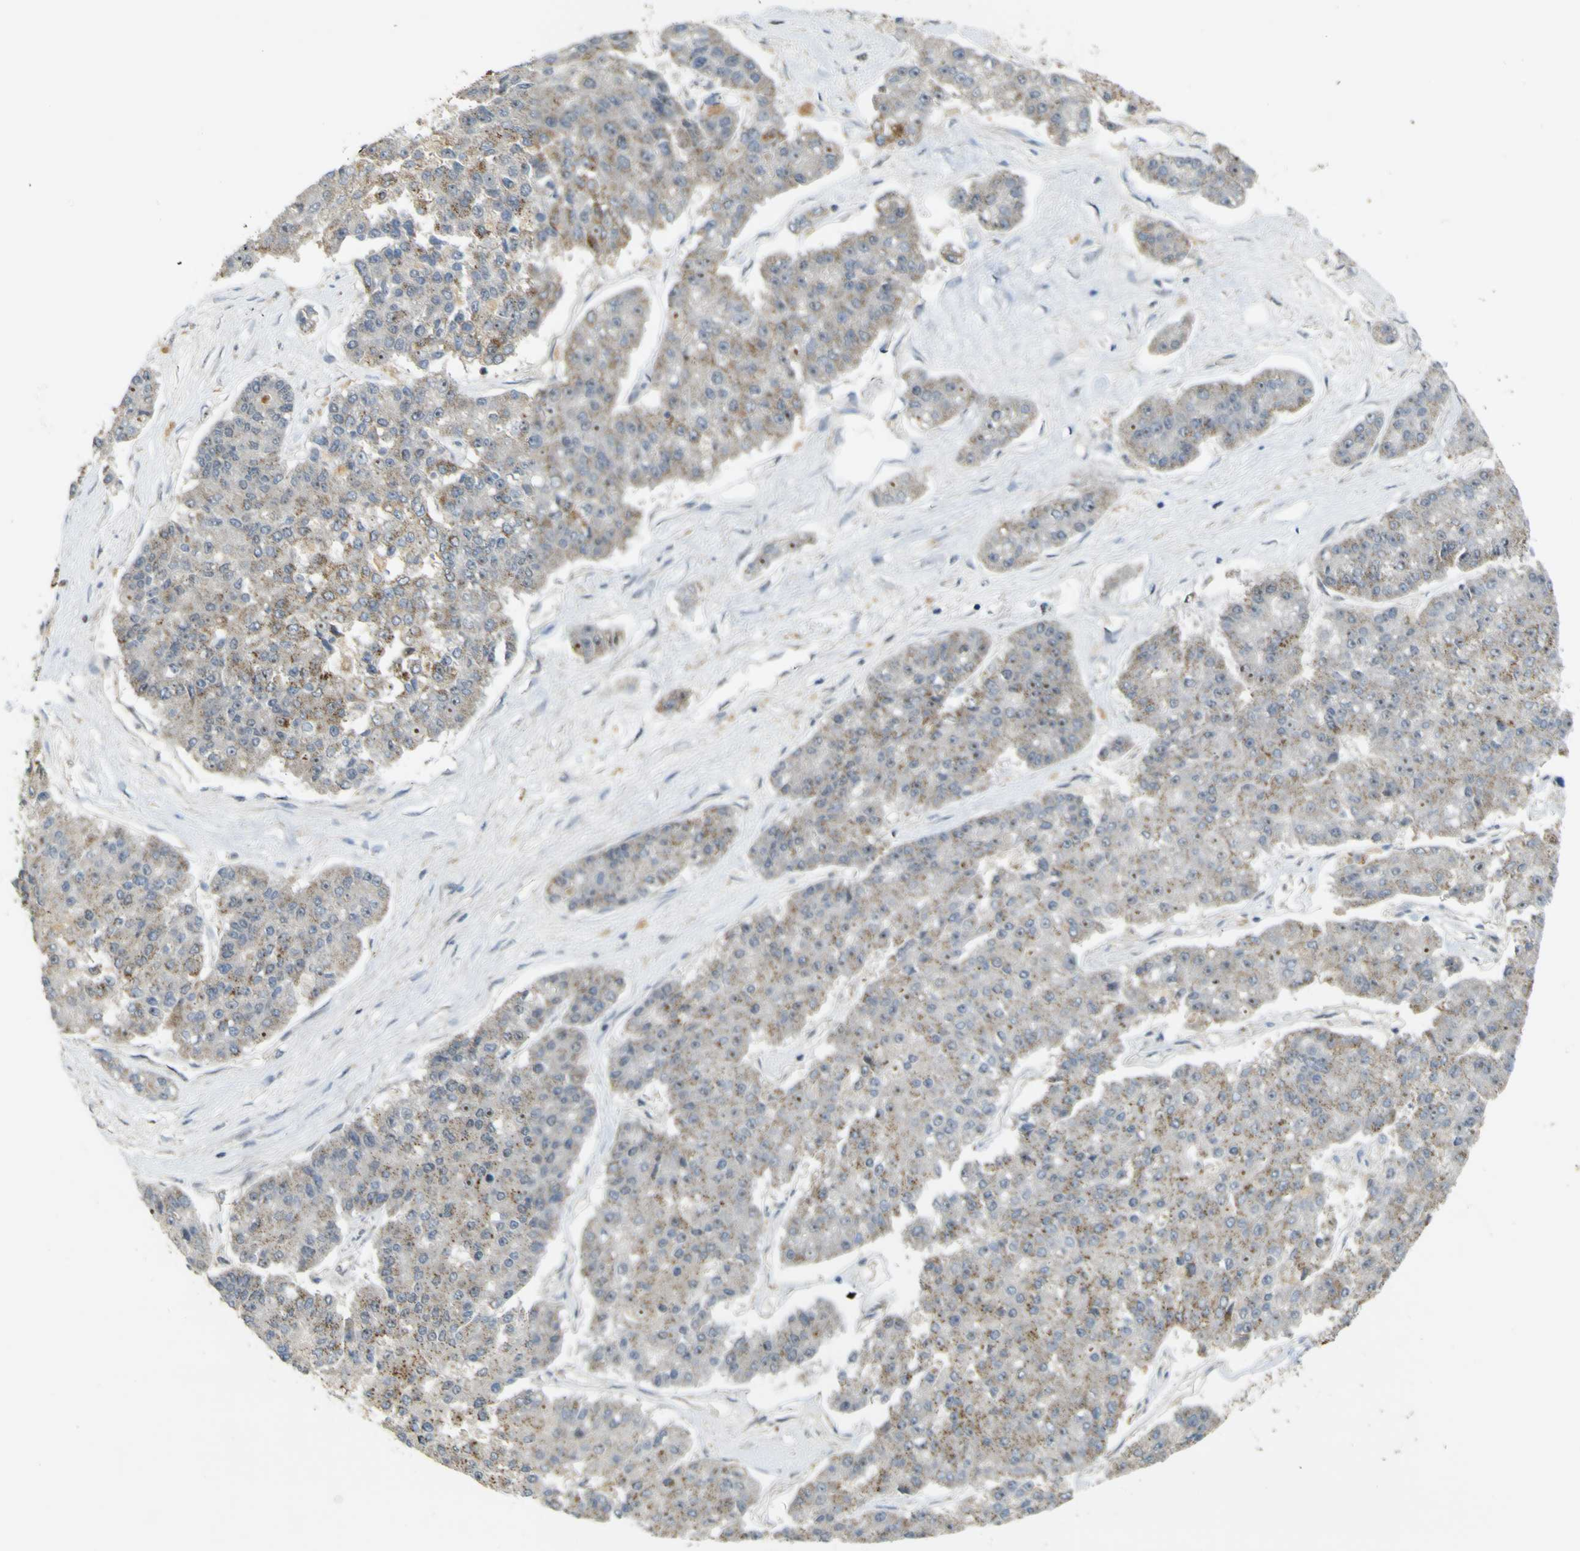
{"staining": {"intensity": "moderate", "quantity": ">75%", "location": "cytoplasmic/membranous"}, "tissue": "pancreatic cancer", "cell_type": "Tumor cells", "image_type": "cancer", "snomed": [{"axis": "morphology", "description": "Adenocarcinoma, NOS"}, {"axis": "topography", "description": "Pancreas"}], "caption": "A photomicrograph of human pancreatic cancer (adenocarcinoma) stained for a protein shows moderate cytoplasmic/membranous brown staining in tumor cells.", "gene": "ACBD5", "patient": {"sex": "male", "age": 50}}